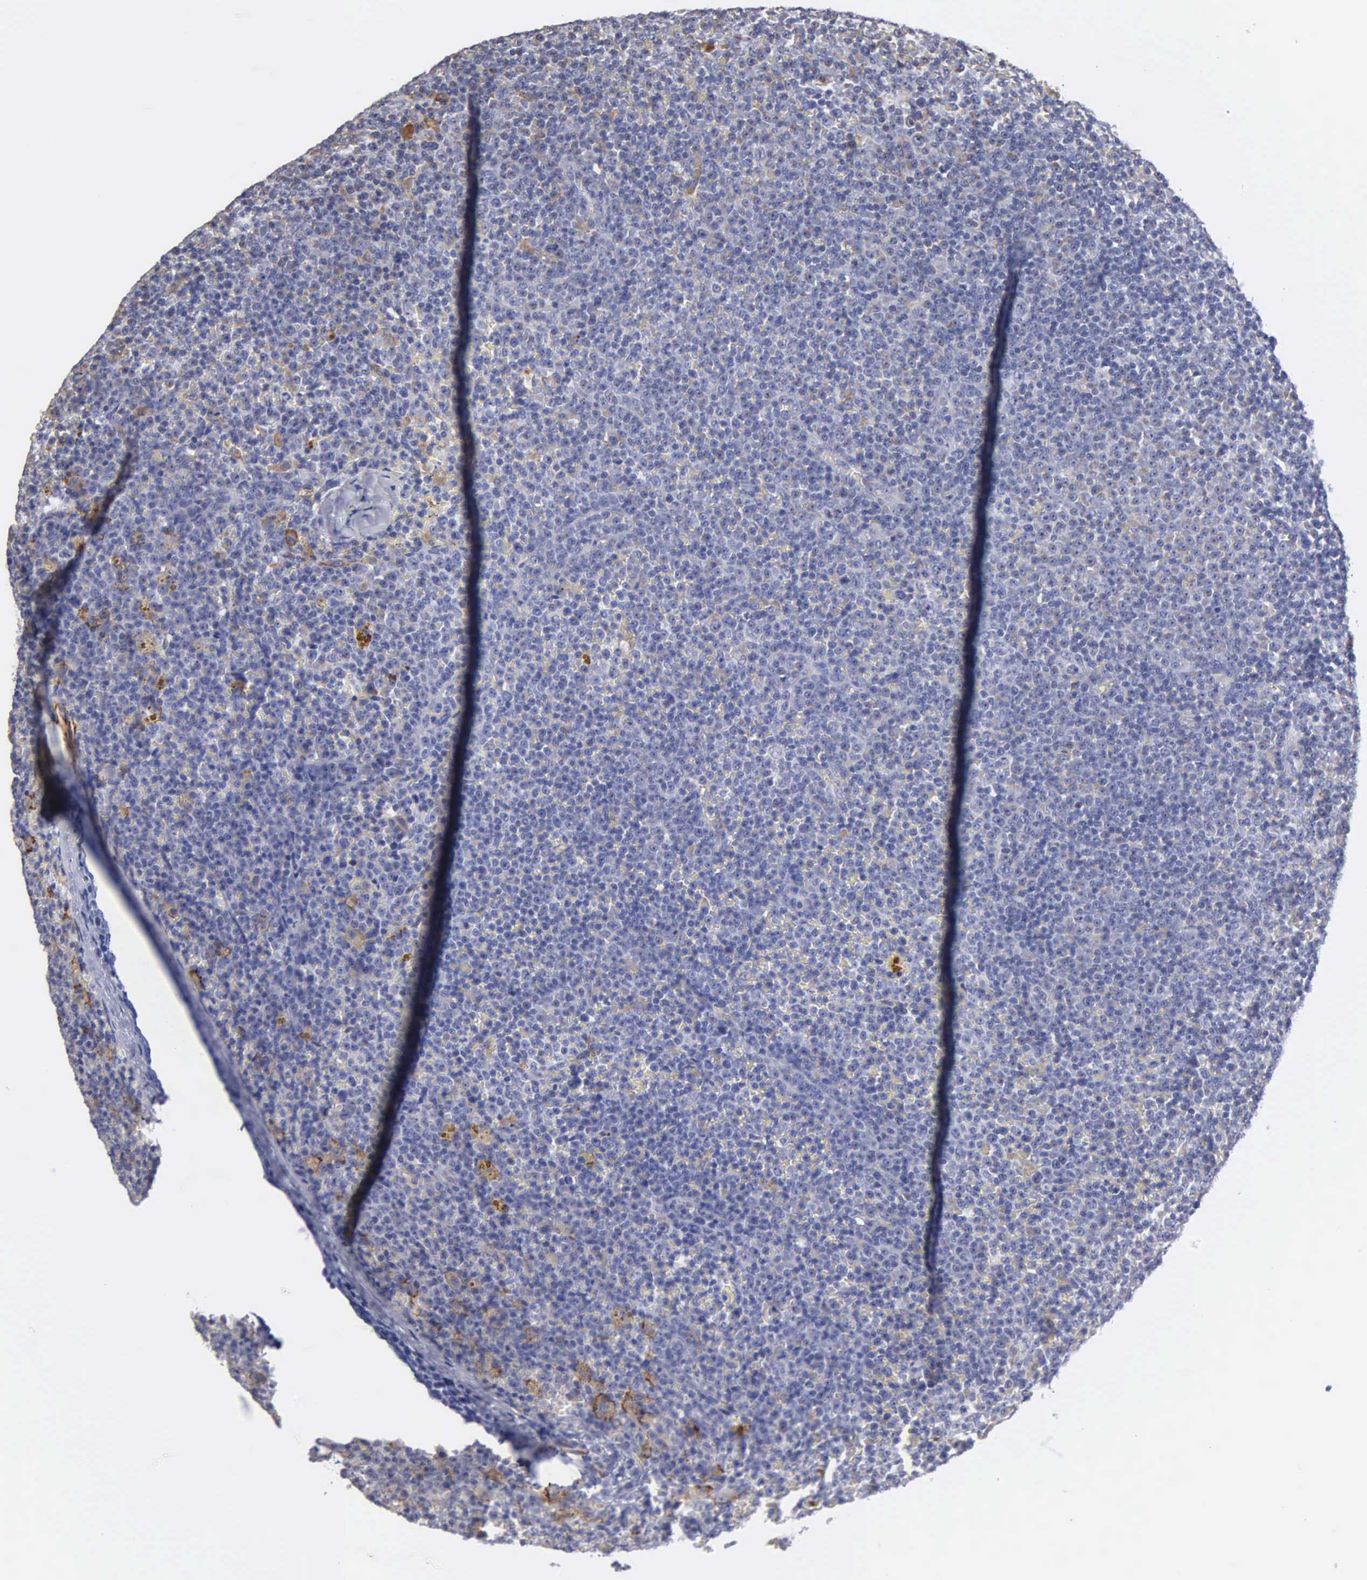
{"staining": {"intensity": "negative", "quantity": "none", "location": "none"}, "tissue": "lymphoma", "cell_type": "Tumor cells", "image_type": "cancer", "snomed": [{"axis": "morphology", "description": "Malignant lymphoma, non-Hodgkin's type, Low grade"}, {"axis": "topography", "description": "Lymph node"}], "caption": "IHC of human lymphoma exhibits no positivity in tumor cells. (DAB (3,3'-diaminobenzidine) immunohistochemistry (IHC) visualized using brightfield microscopy, high magnification).", "gene": "PTGS2", "patient": {"sex": "male", "age": 50}}